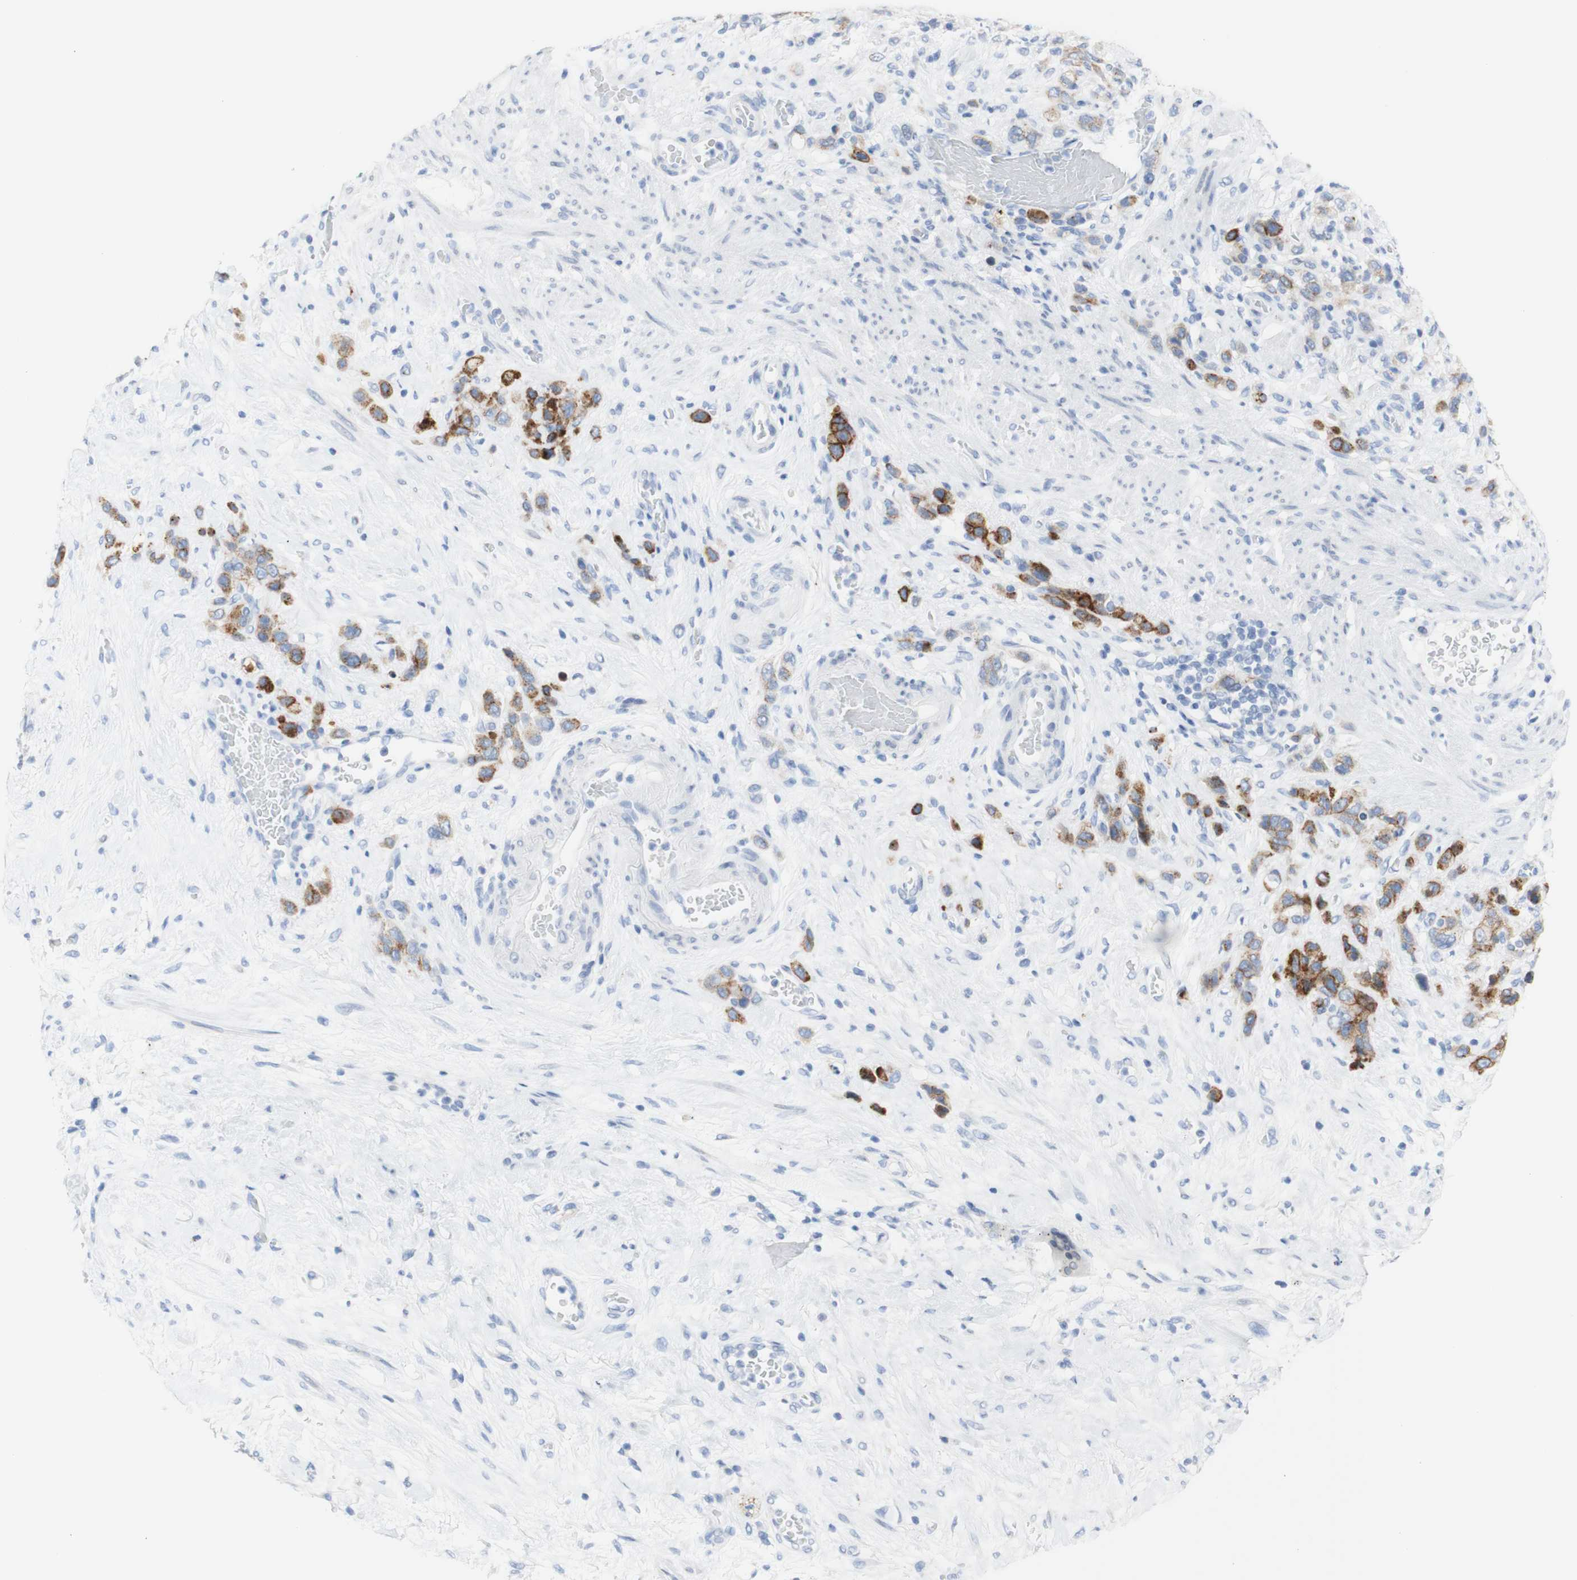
{"staining": {"intensity": "strong", "quantity": "25%-75%", "location": "cytoplasmic/membranous"}, "tissue": "stomach cancer", "cell_type": "Tumor cells", "image_type": "cancer", "snomed": [{"axis": "morphology", "description": "Adenocarcinoma, NOS"}, {"axis": "morphology", "description": "Adenocarcinoma, High grade"}, {"axis": "topography", "description": "Stomach, upper"}, {"axis": "topography", "description": "Stomach, lower"}], "caption": "This histopathology image reveals immunohistochemistry staining of human stomach adenocarcinoma, with high strong cytoplasmic/membranous positivity in approximately 25%-75% of tumor cells.", "gene": "DSC2", "patient": {"sex": "female", "age": 65}}